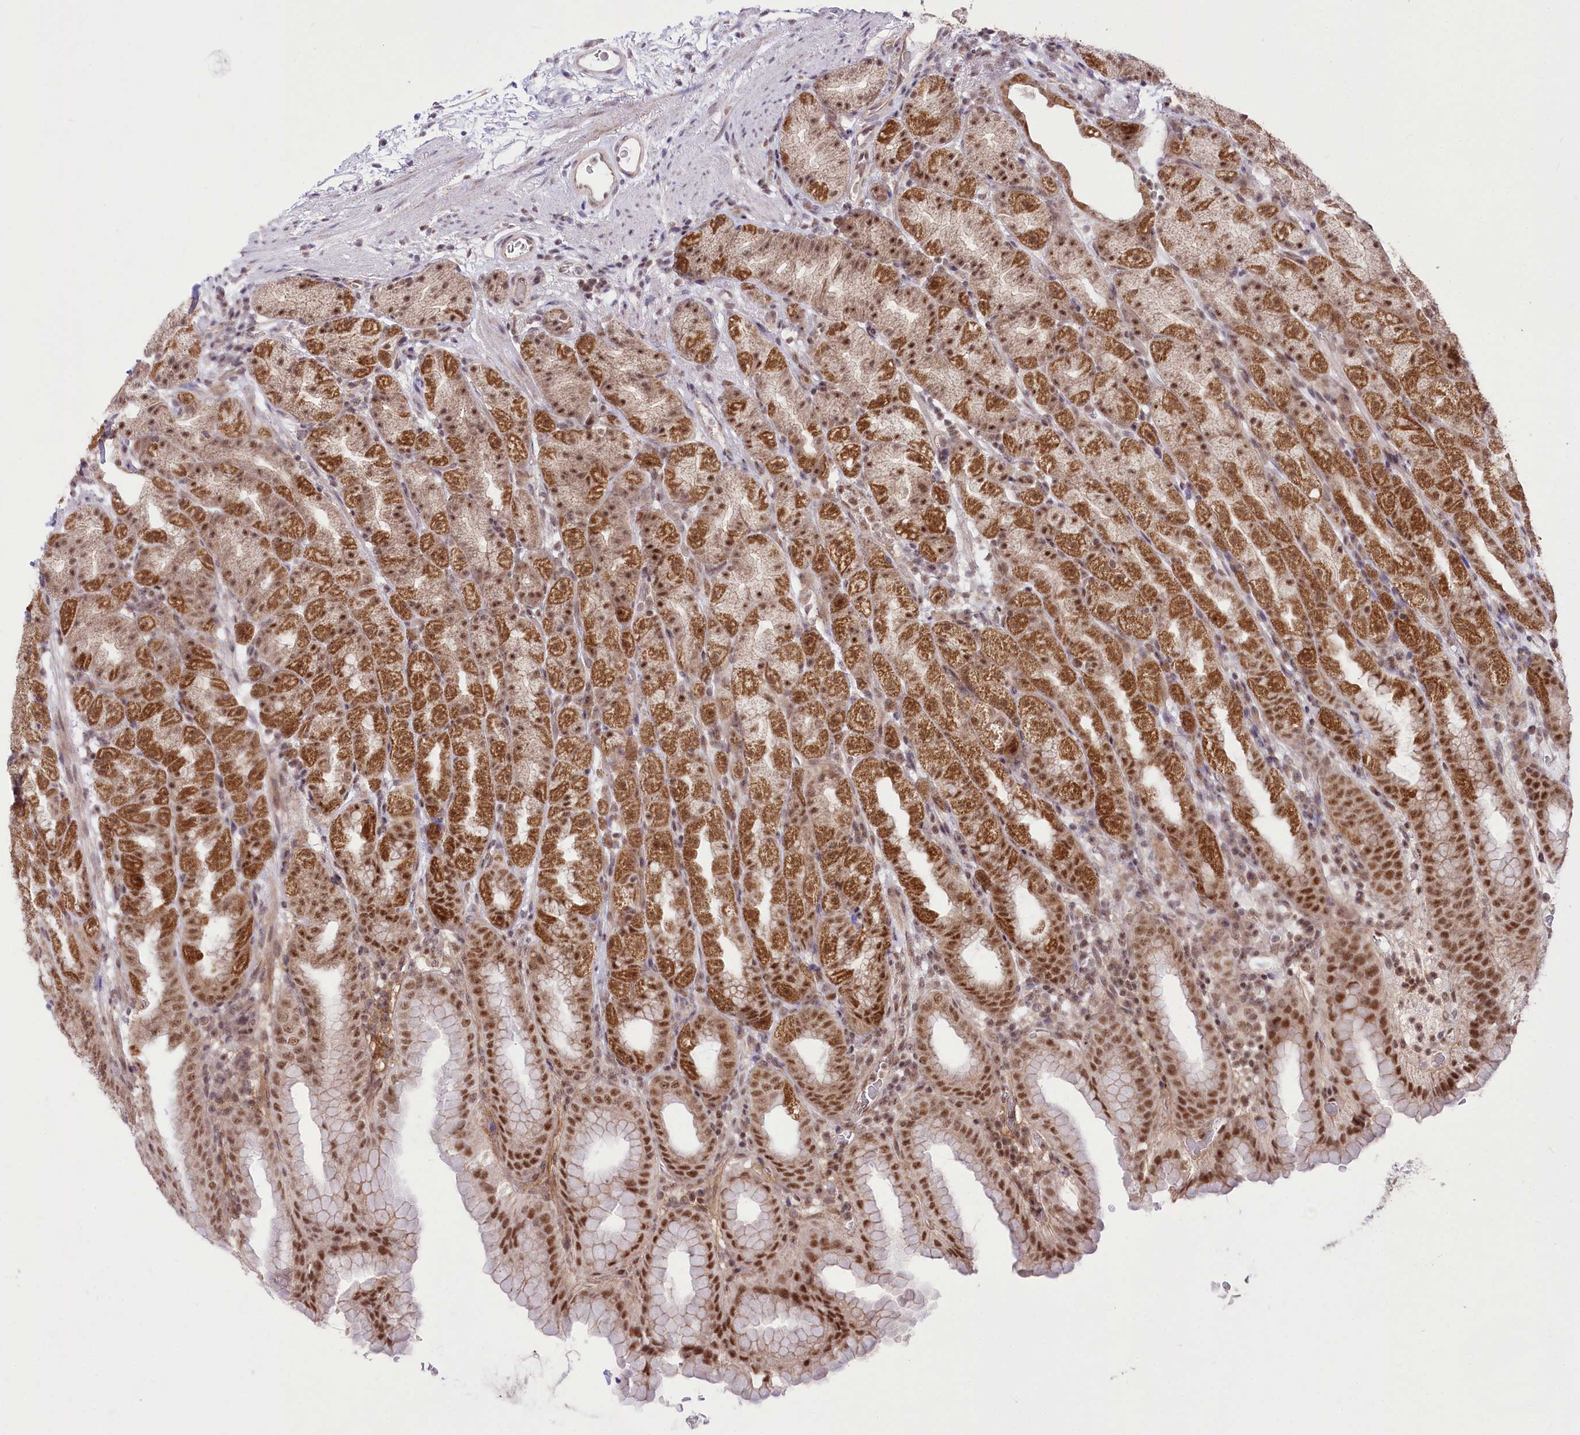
{"staining": {"intensity": "strong", "quantity": ">75%", "location": "cytoplasmic/membranous,nuclear"}, "tissue": "stomach", "cell_type": "Glandular cells", "image_type": "normal", "snomed": [{"axis": "morphology", "description": "Normal tissue, NOS"}, {"axis": "topography", "description": "Stomach, upper"}], "caption": "The photomicrograph exhibits a brown stain indicating the presence of a protein in the cytoplasmic/membranous,nuclear of glandular cells in stomach. (Stains: DAB in brown, nuclei in blue, Microscopy: brightfield microscopy at high magnification).", "gene": "ZMAT2", "patient": {"sex": "male", "age": 68}}